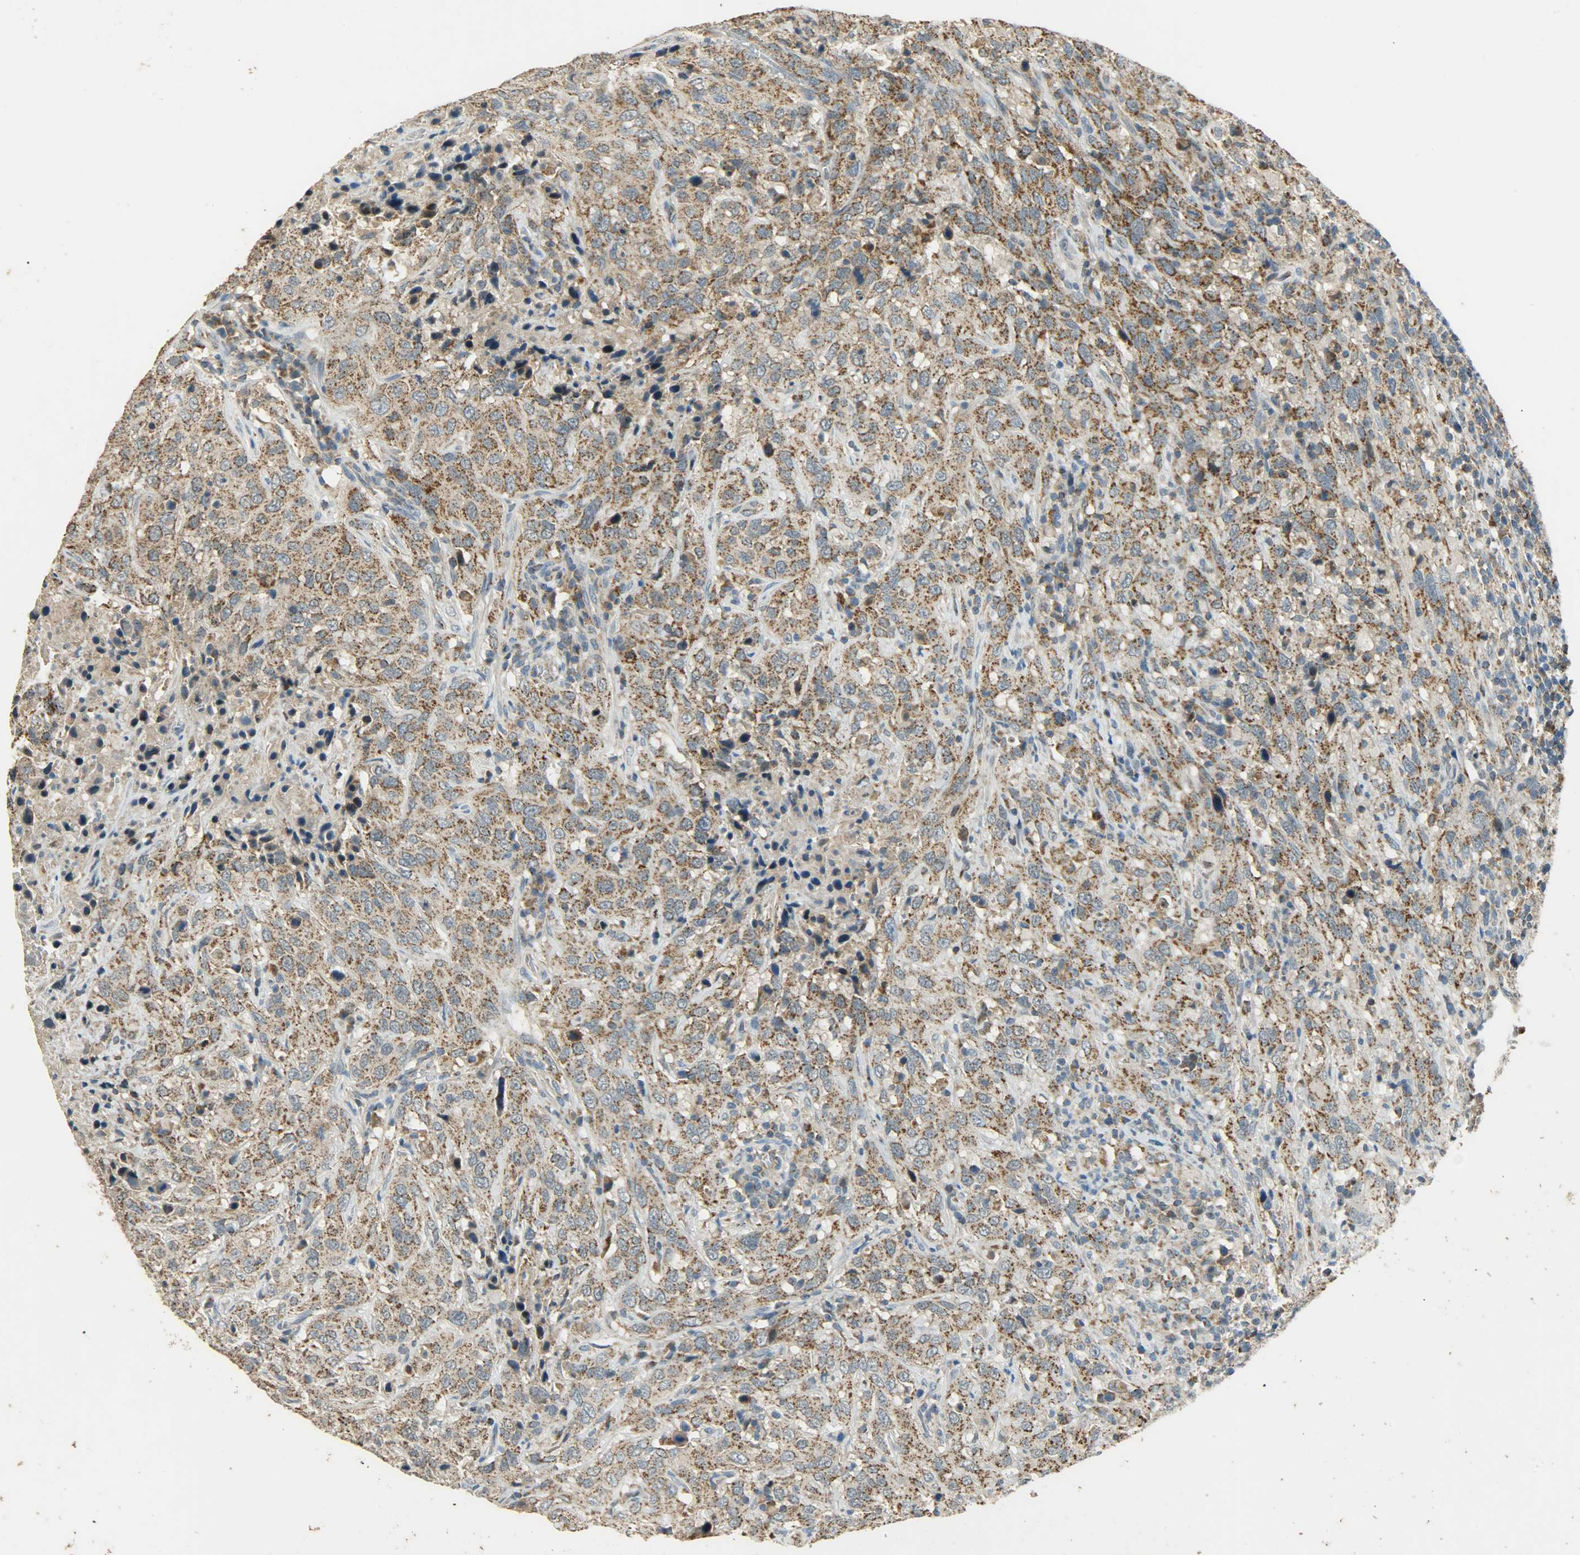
{"staining": {"intensity": "moderate", "quantity": ">75%", "location": "cytoplasmic/membranous"}, "tissue": "urothelial cancer", "cell_type": "Tumor cells", "image_type": "cancer", "snomed": [{"axis": "morphology", "description": "Urothelial carcinoma, High grade"}, {"axis": "topography", "description": "Urinary bladder"}], "caption": "Immunohistochemistry (IHC) image of neoplastic tissue: high-grade urothelial carcinoma stained using IHC exhibits medium levels of moderate protein expression localized specifically in the cytoplasmic/membranous of tumor cells, appearing as a cytoplasmic/membranous brown color.", "gene": "HDHD5", "patient": {"sex": "male", "age": 61}}